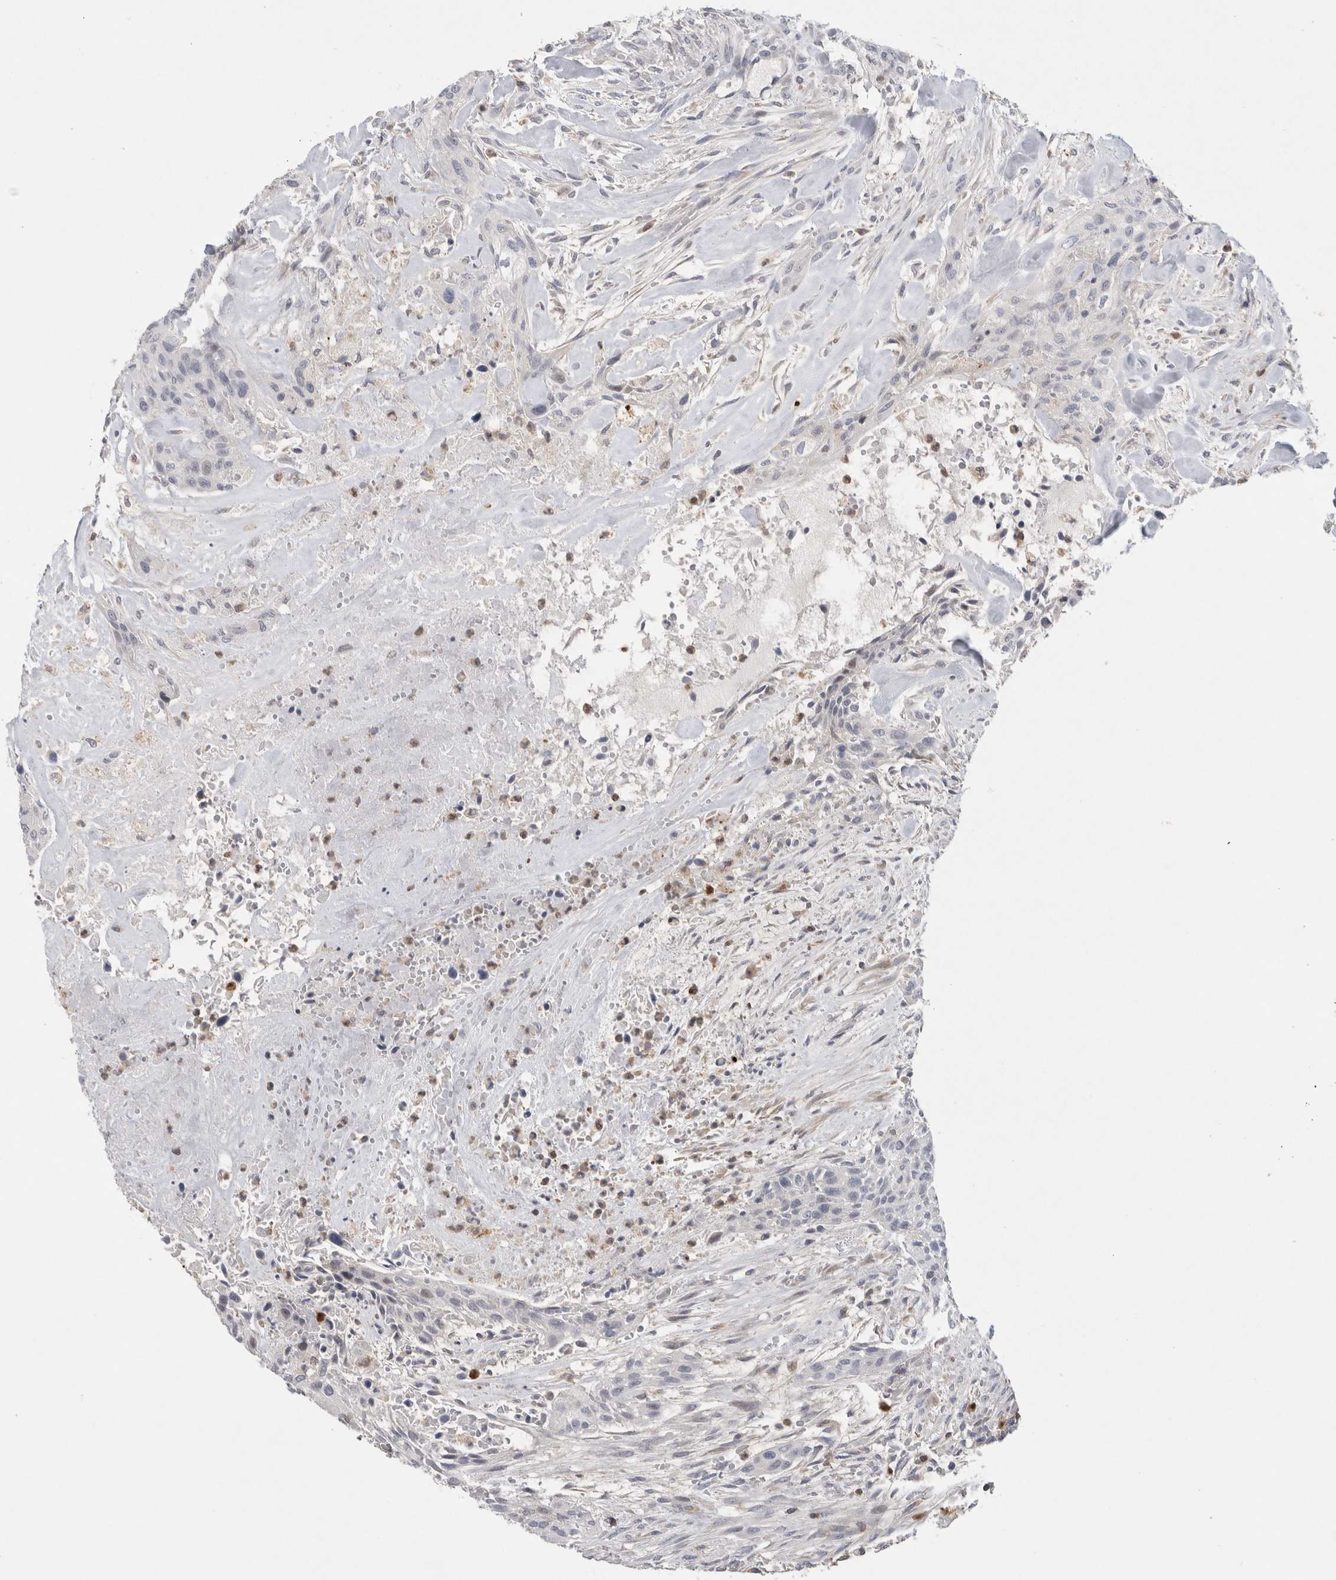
{"staining": {"intensity": "negative", "quantity": "none", "location": "none"}, "tissue": "urothelial cancer", "cell_type": "Tumor cells", "image_type": "cancer", "snomed": [{"axis": "morphology", "description": "Urothelial carcinoma, High grade"}, {"axis": "topography", "description": "Urinary bladder"}], "caption": "Tumor cells are negative for brown protein staining in urothelial cancer.", "gene": "AGMAT", "patient": {"sex": "male", "age": 35}}